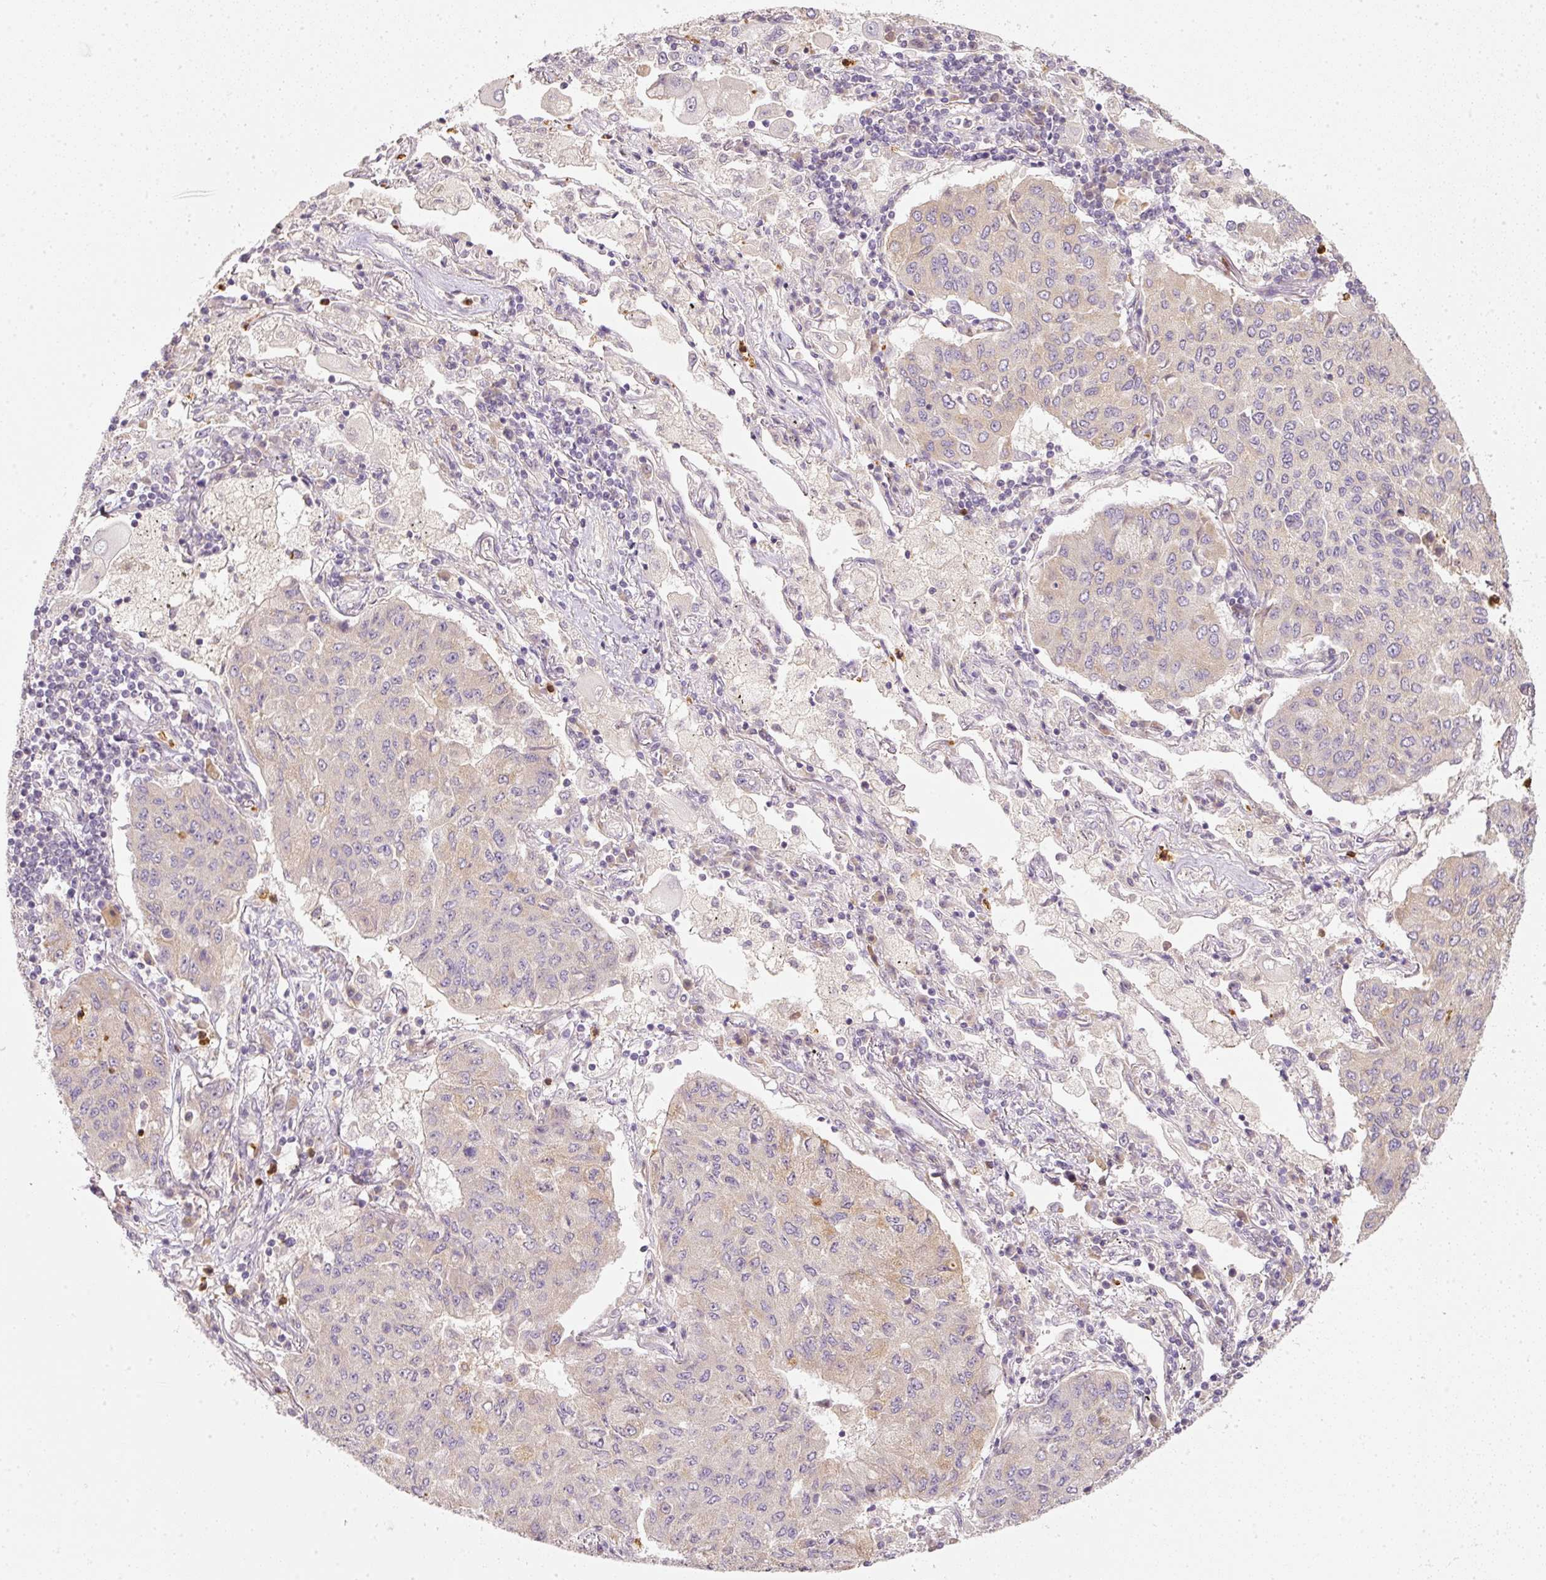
{"staining": {"intensity": "weak", "quantity": "<25%", "location": "cytoplasmic/membranous"}, "tissue": "lung cancer", "cell_type": "Tumor cells", "image_type": "cancer", "snomed": [{"axis": "morphology", "description": "Squamous cell carcinoma, NOS"}, {"axis": "topography", "description": "Lung"}], "caption": "Lung cancer stained for a protein using immunohistochemistry (IHC) displays no positivity tumor cells.", "gene": "CTTNBP2", "patient": {"sex": "male", "age": 74}}